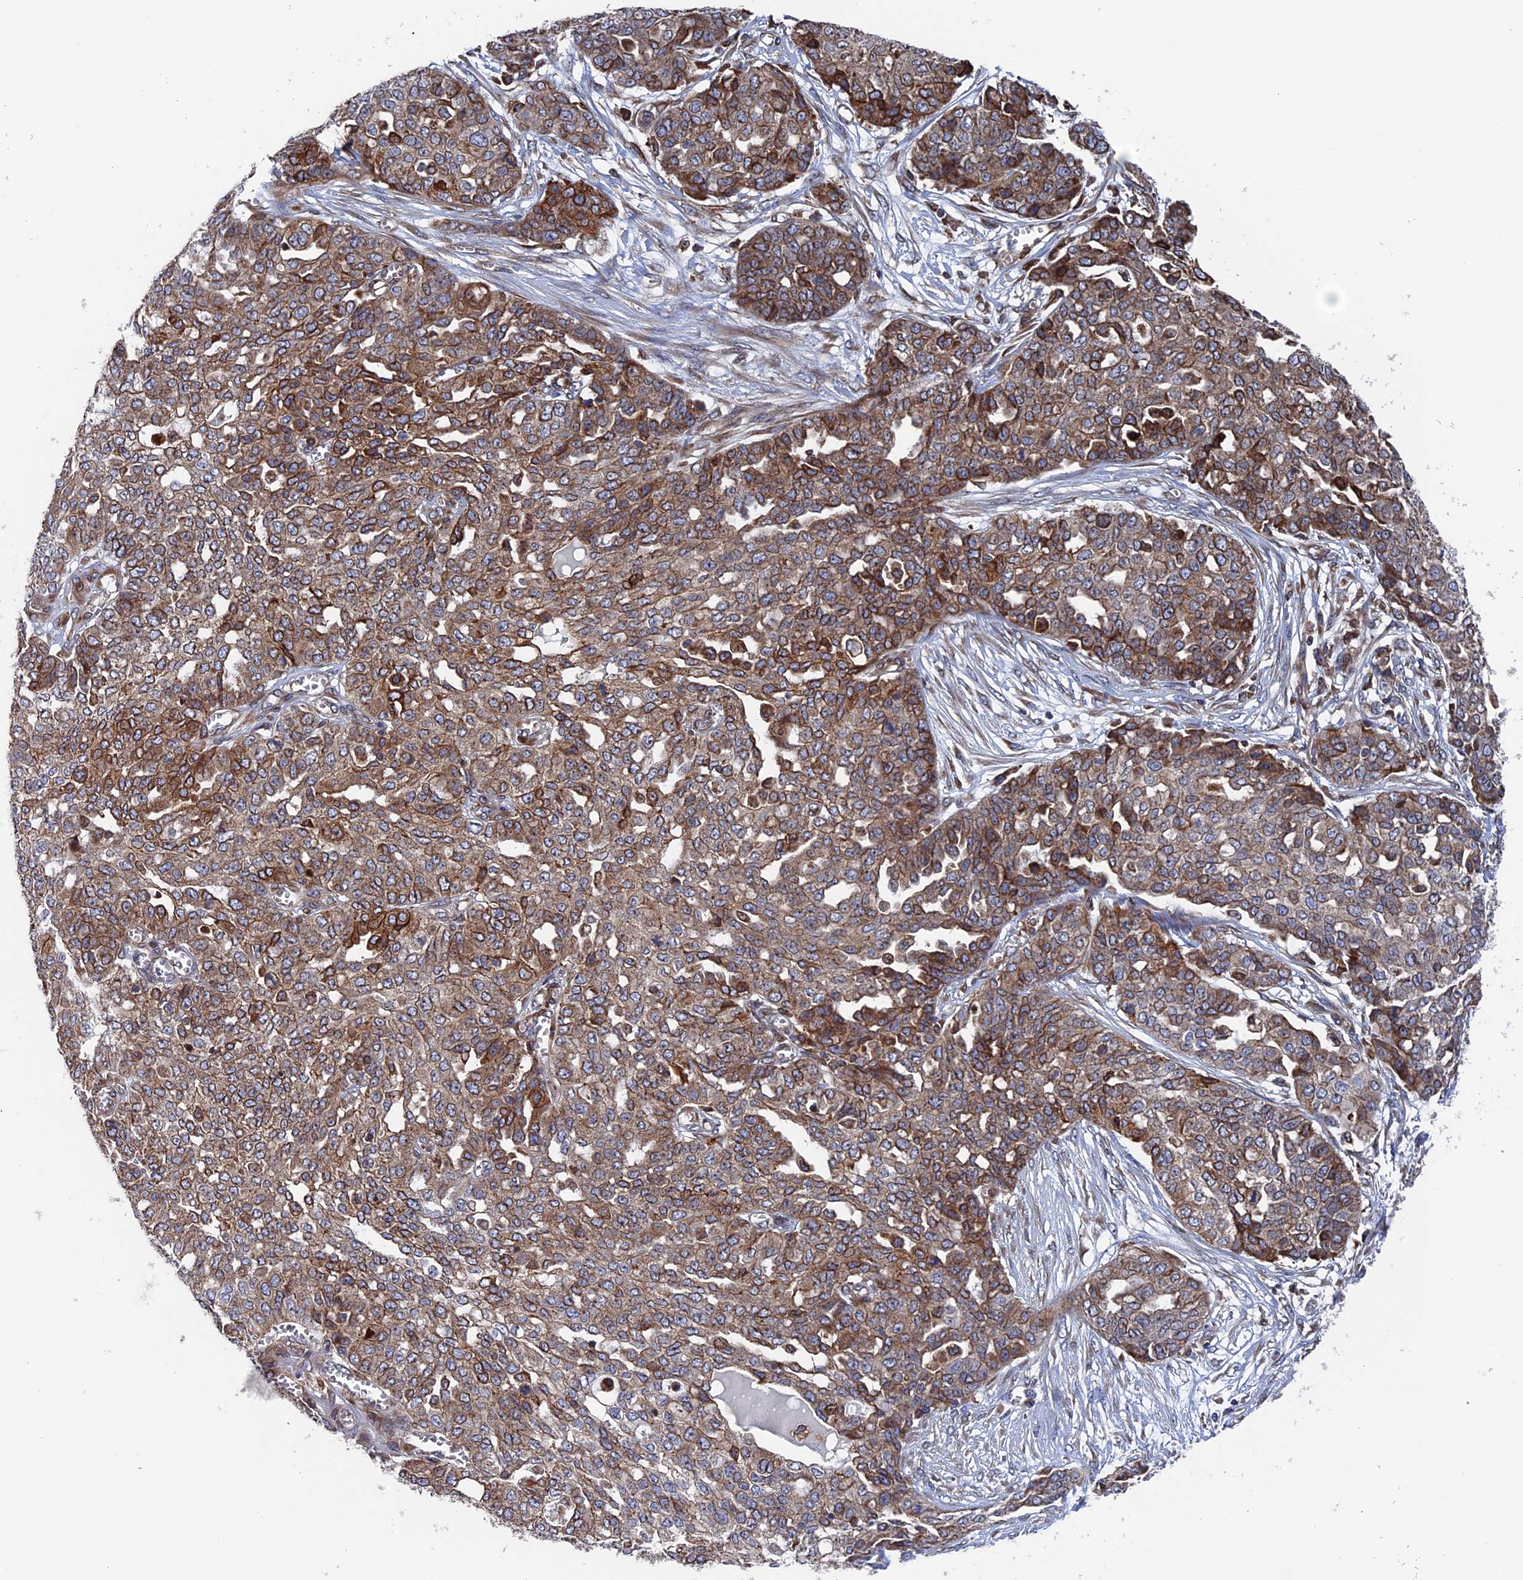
{"staining": {"intensity": "moderate", "quantity": ">75%", "location": "cytoplasmic/membranous"}, "tissue": "ovarian cancer", "cell_type": "Tumor cells", "image_type": "cancer", "snomed": [{"axis": "morphology", "description": "Cystadenocarcinoma, serous, NOS"}, {"axis": "topography", "description": "Soft tissue"}, {"axis": "topography", "description": "Ovary"}], "caption": "Brown immunohistochemical staining in human serous cystadenocarcinoma (ovarian) reveals moderate cytoplasmic/membranous expression in about >75% of tumor cells.", "gene": "RPUSD1", "patient": {"sex": "female", "age": 57}}